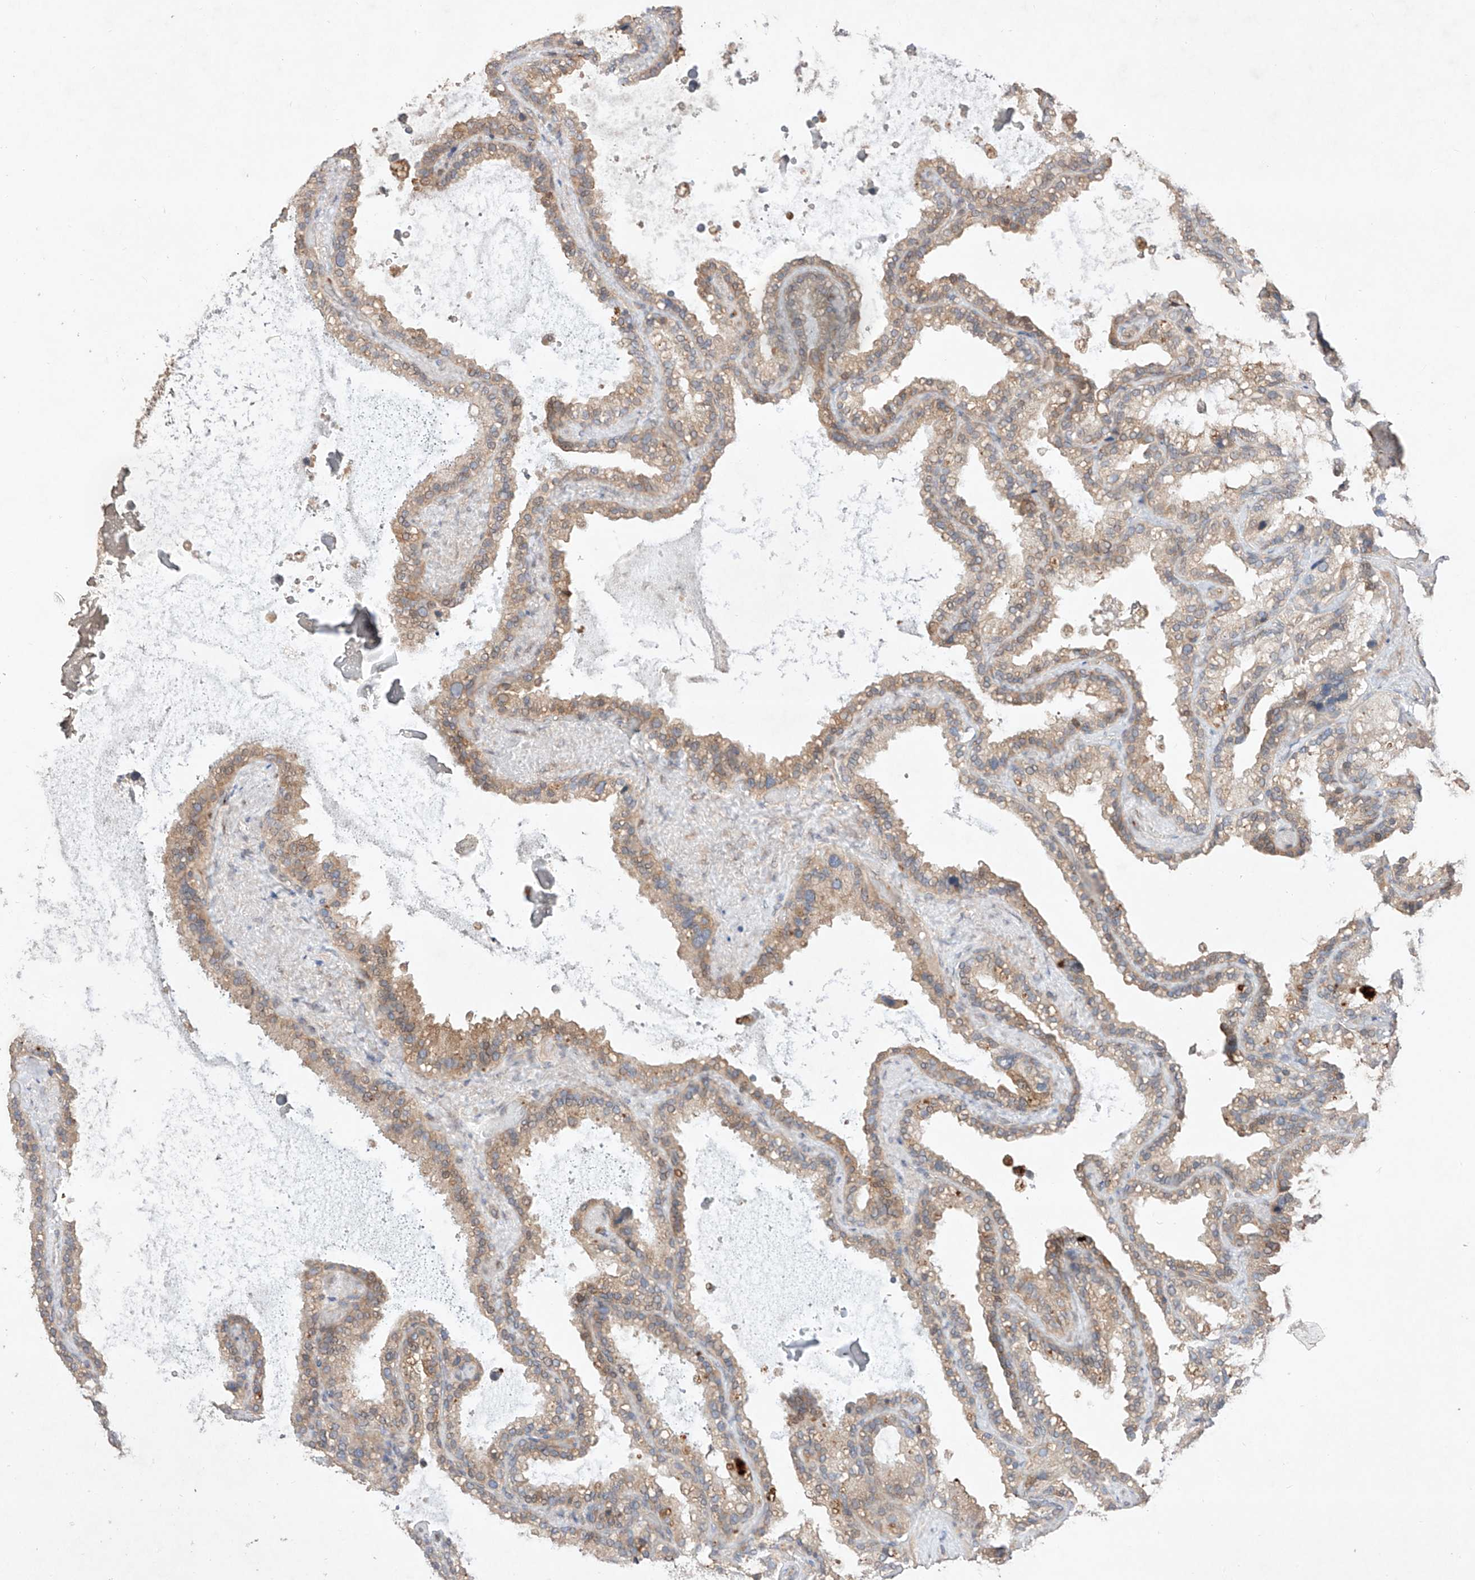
{"staining": {"intensity": "moderate", "quantity": "25%-75%", "location": "cytoplasmic/membranous,nuclear"}, "tissue": "seminal vesicle", "cell_type": "Glandular cells", "image_type": "normal", "snomed": [{"axis": "morphology", "description": "Normal tissue, NOS"}, {"axis": "topography", "description": "Prostate"}, {"axis": "topography", "description": "Seminal veicle"}], "caption": "Unremarkable seminal vesicle reveals moderate cytoplasmic/membranous,nuclear staining in approximately 25%-75% of glandular cells.", "gene": "ZNF124", "patient": {"sex": "male", "age": 68}}